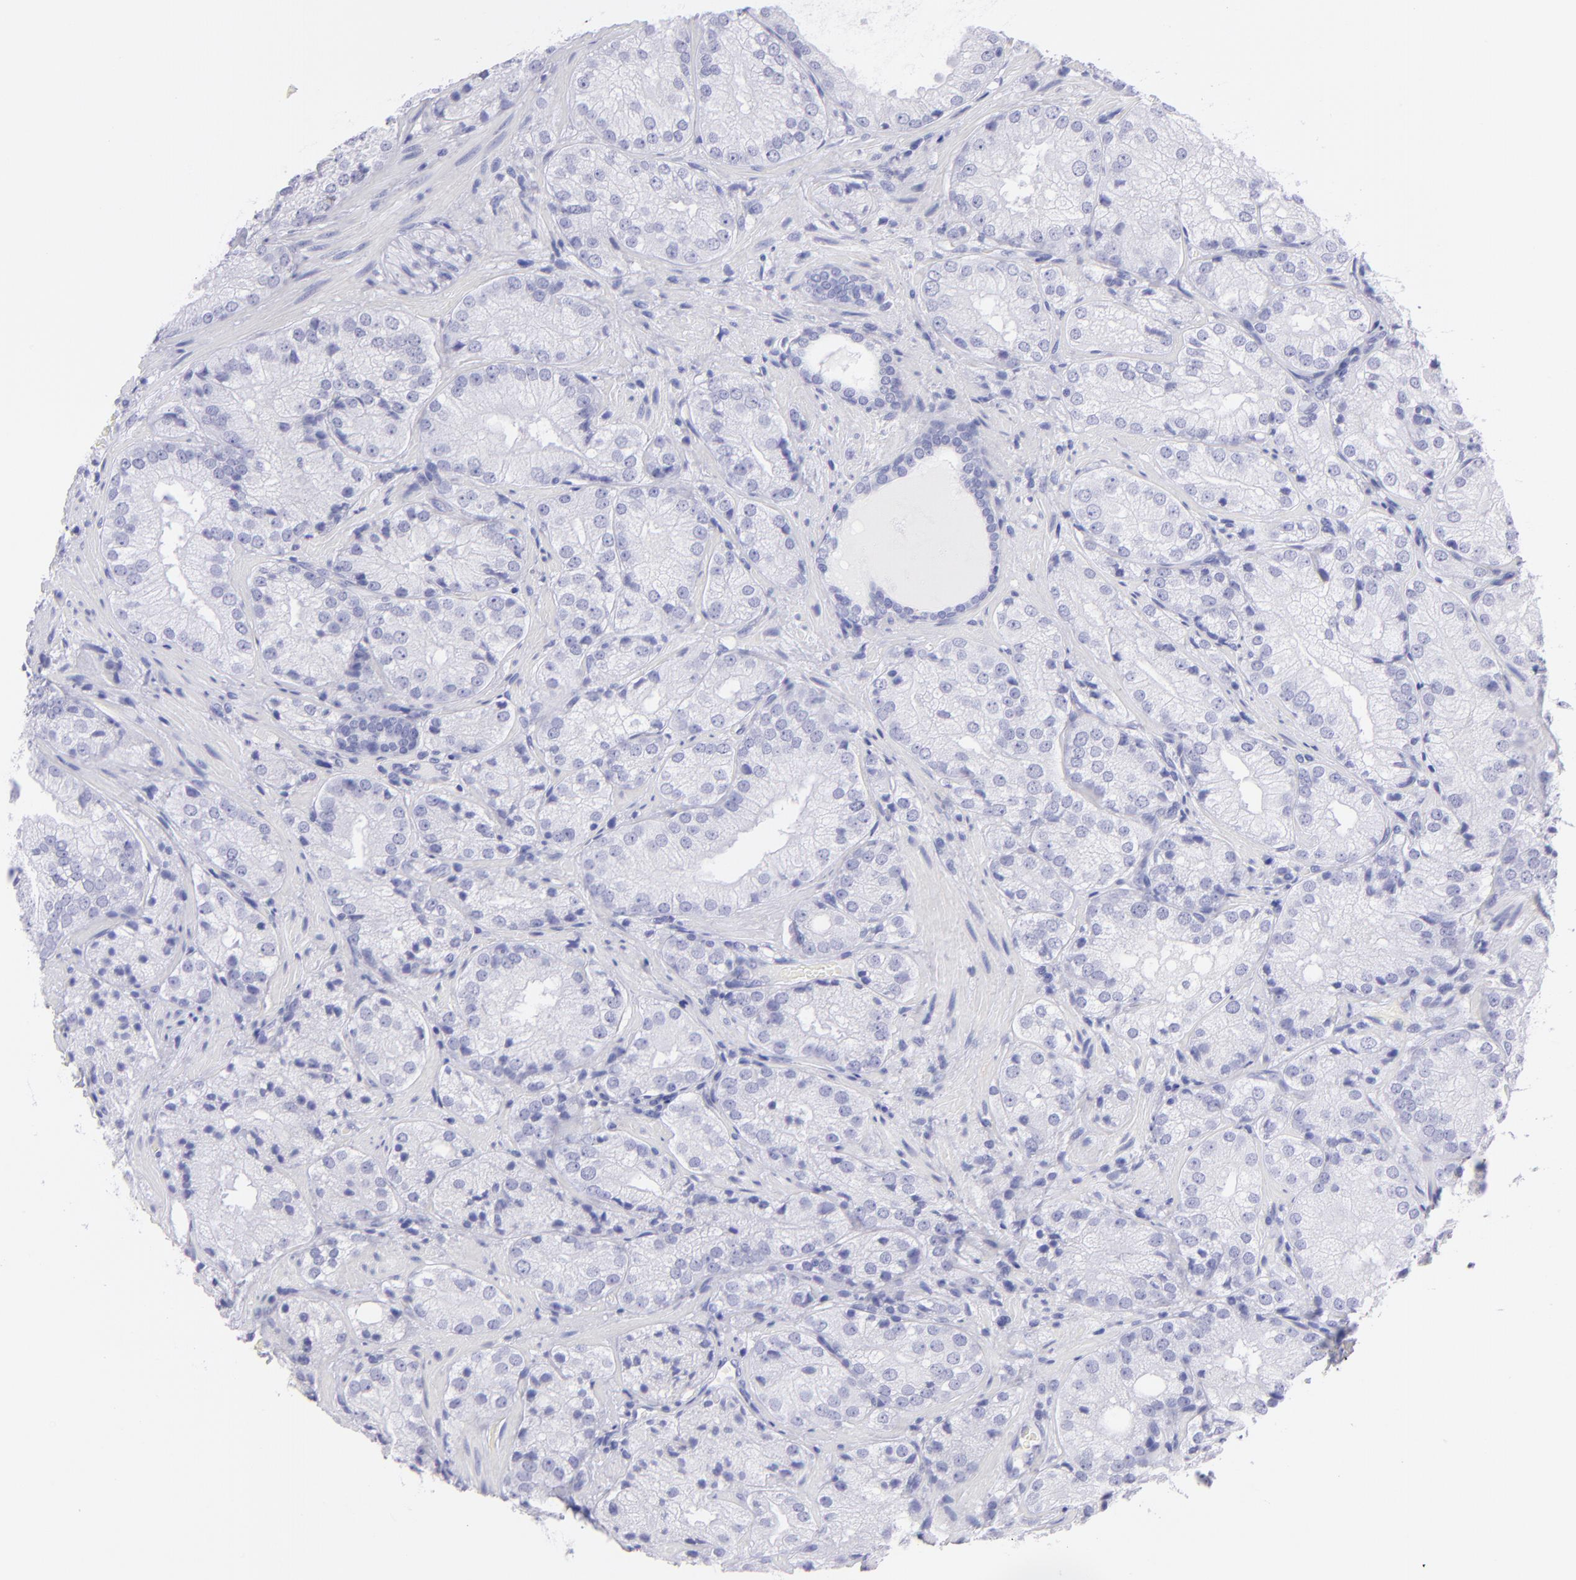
{"staining": {"intensity": "negative", "quantity": "none", "location": "none"}, "tissue": "prostate cancer", "cell_type": "Tumor cells", "image_type": "cancer", "snomed": [{"axis": "morphology", "description": "Adenocarcinoma, Low grade"}, {"axis": "topography", "description": "Prostate"}], "caption": "This is a photomicrograph of immunohistochemistry staining of prostate adenocarcinoma (low-grade), which shows no positivity in tumor cells.", "gene": "PIP", "patient": {"sex": "male", "age": 60}}